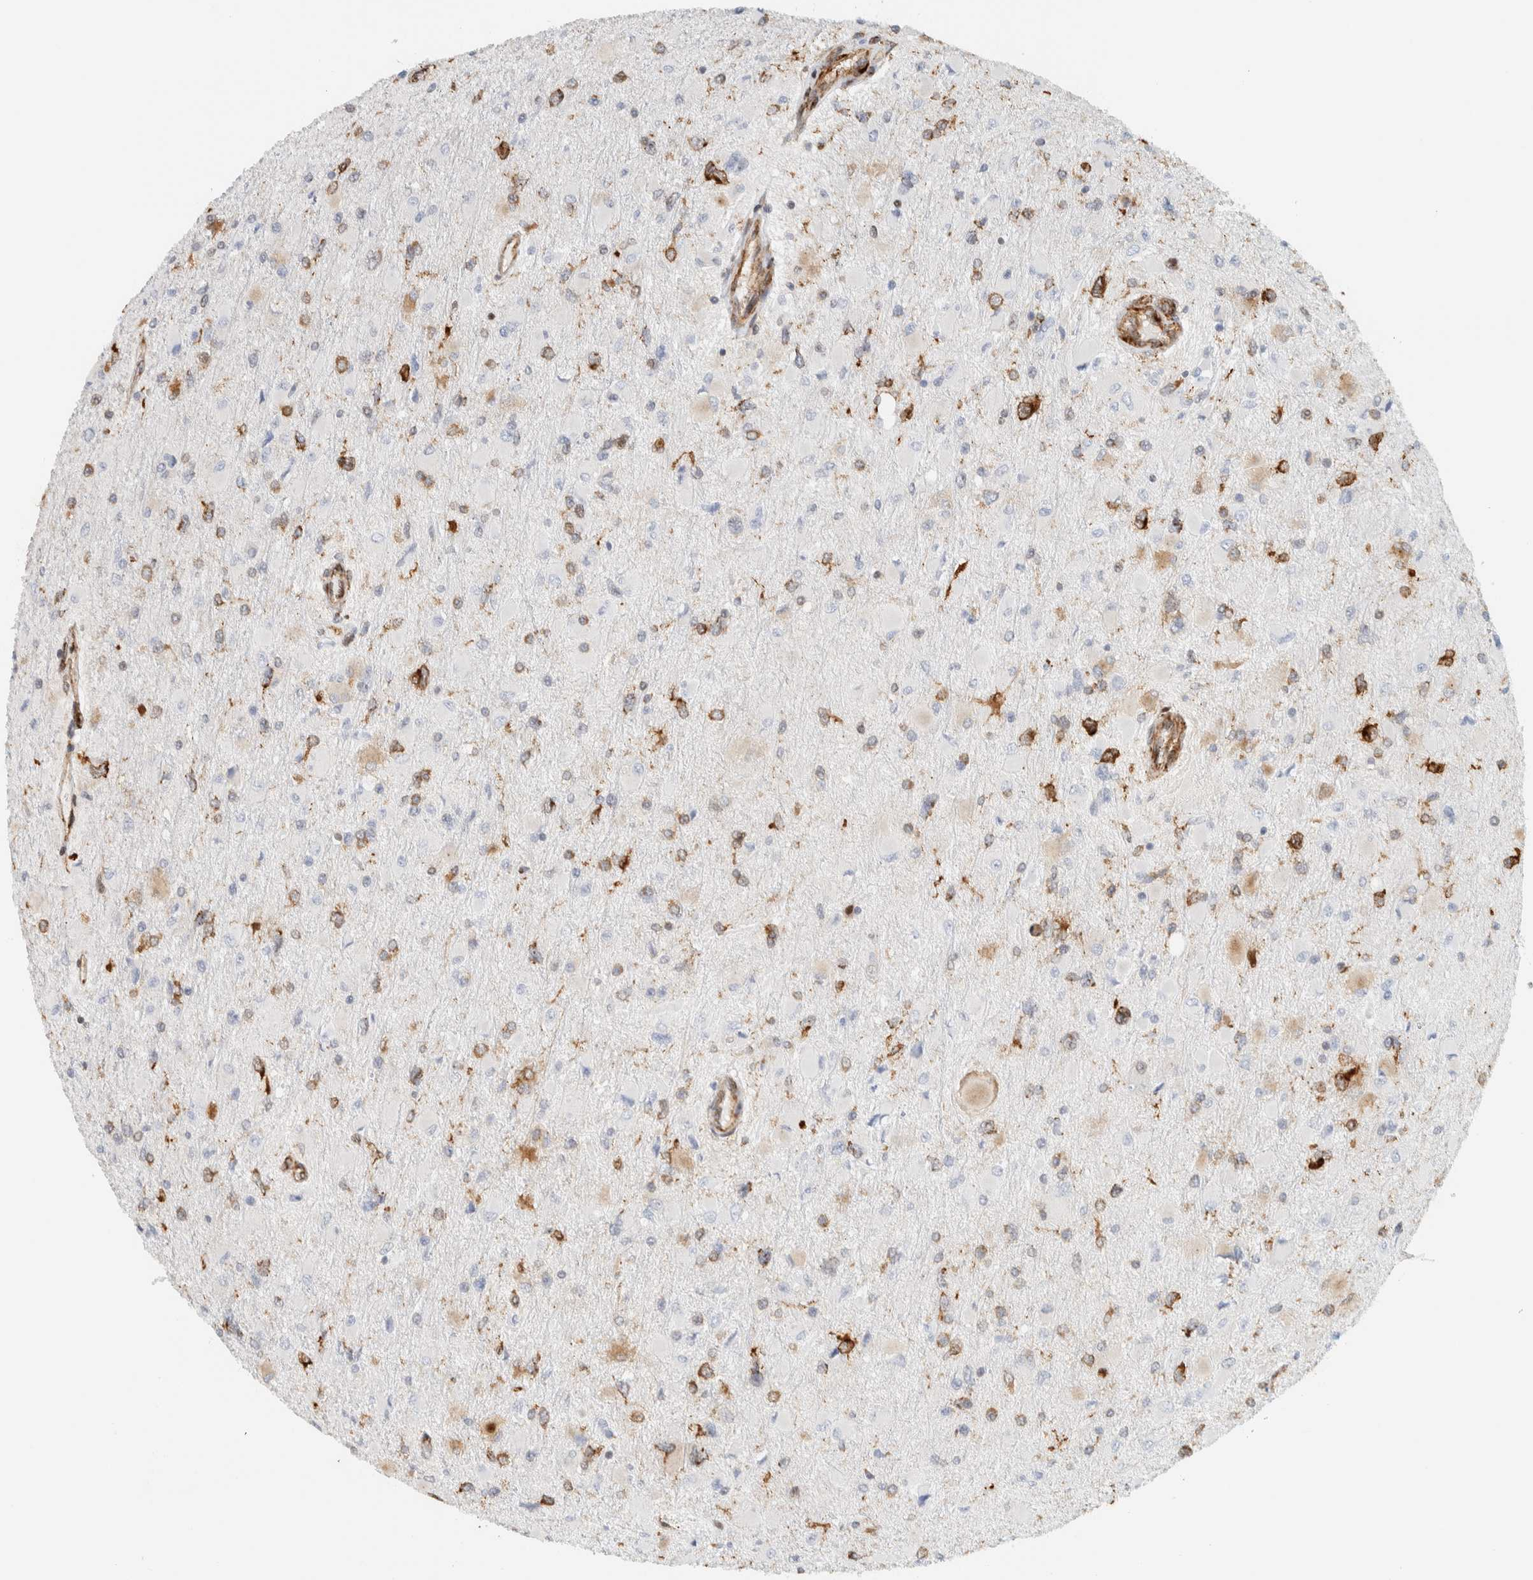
{"staining": {"intensity": "moderate", "quantity": "25%-75%", "location": "cytoplasmic/membranous"}, "tissue": "glioma", "cell_type": "Tumor cells", "image_type": "cancer", "snomed": [{"axis": "morphology", "description": "Glioma, malignant, High grade"}, {"axis": "topography", "description": "Cerebral cortex"}], "caption": "An immunohistochemistry micrograph of neoplastic tissue is shown. Protein staining in brown labels moderate cytoplasmic/membranous positivity in glioma within tumor cells.", "gene": "LLGL2", "patient": {"sex": "female", "age": 36}}